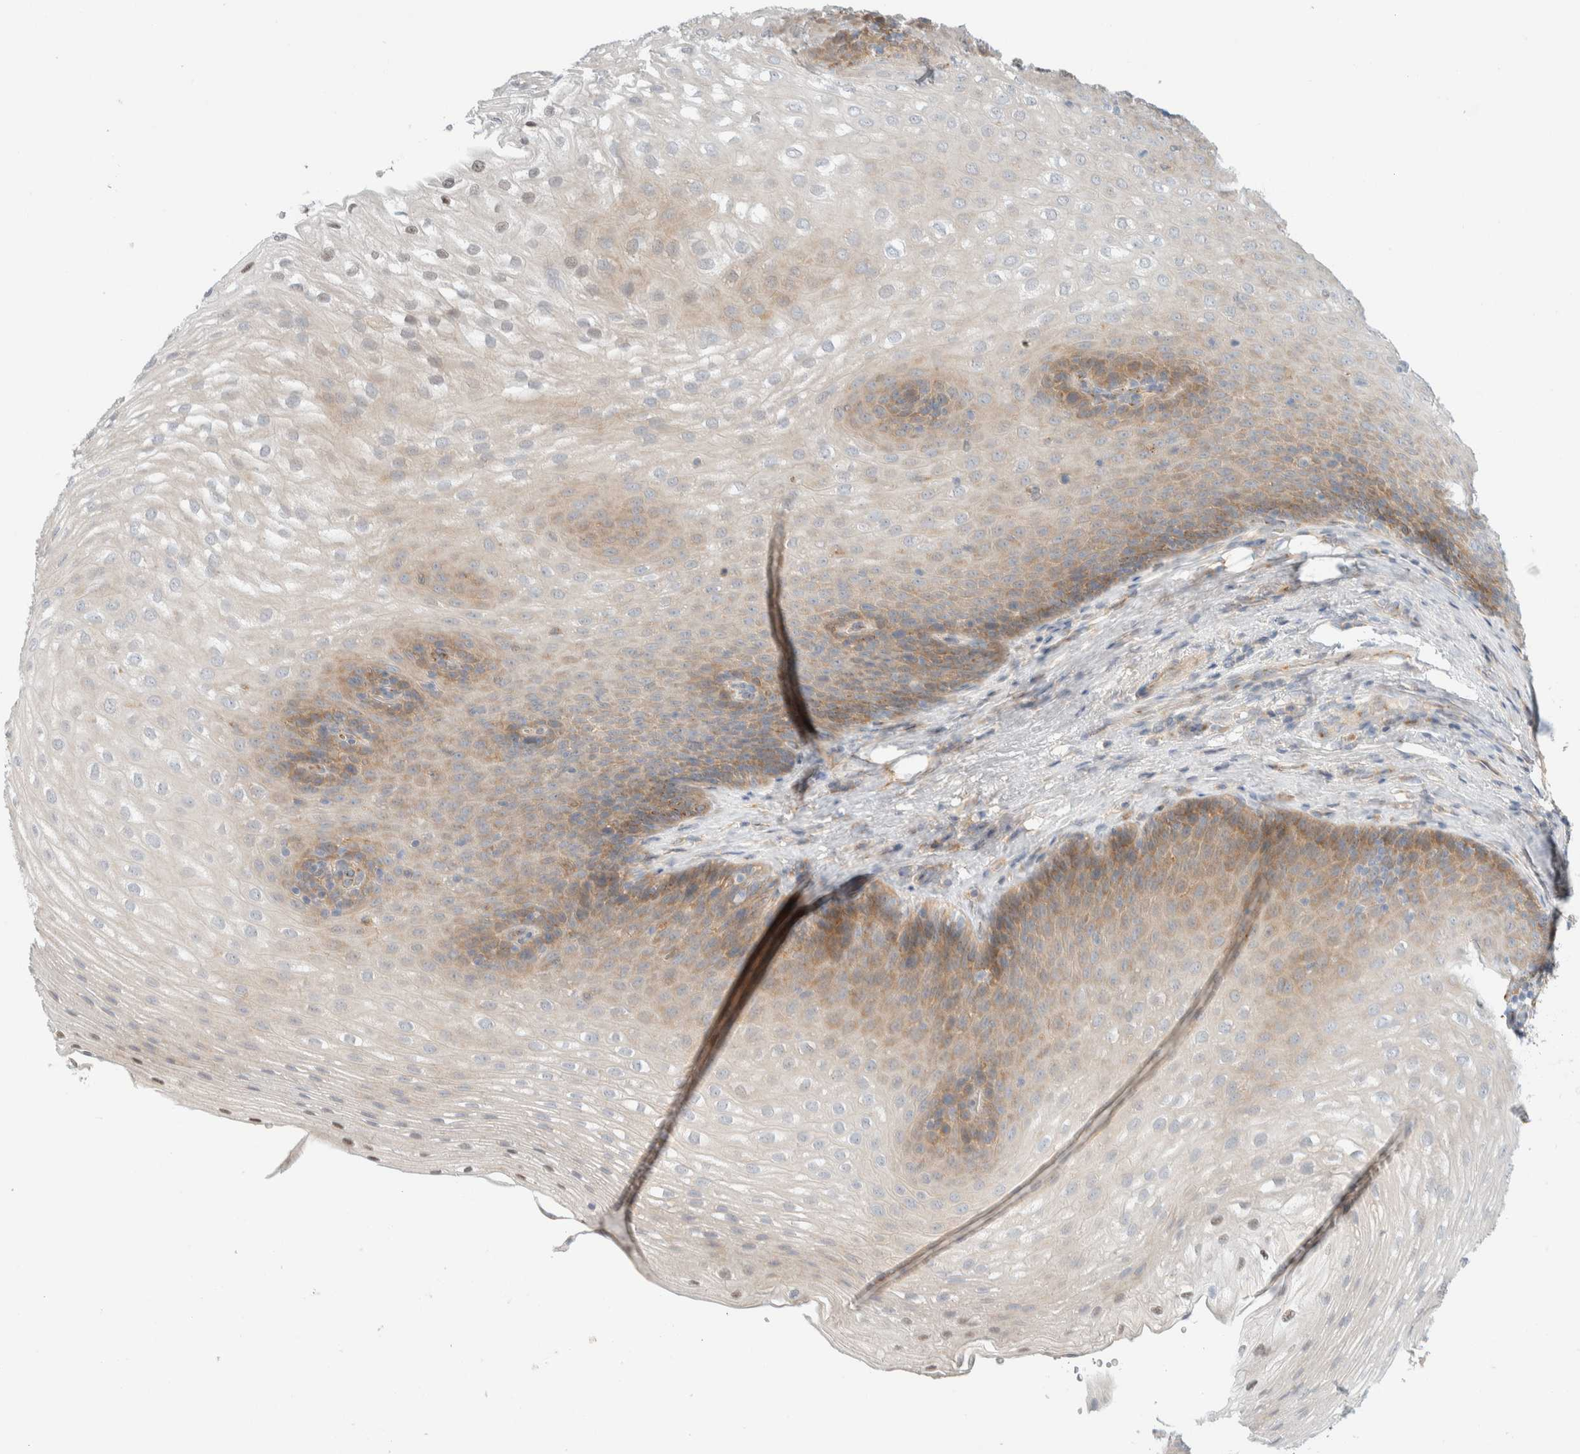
{"staining": {"intensity": "moderate", "quantity": "<25%", "location": "cytoplasmic/membranous"}, "tissue": "esophagus", "cell_type": "Squamous epithelial cells", "image_type": "normal", "snomed": [{"axis": "morphology", "description": "Normal tissue, NOS"}, {"axis": "topography", "description": "Esophagus"}], "caption": "Protein expression by immunohistochemistry reveals moderate cytoplasmic/membranous staining in about <25% of squamous epithelial cells in unremarkable esophagus. The staining was performed using DAB (3,3'-diaminobenzidine), with brown indicating positive protein expression. Nuclei are stained blue with hematoxylin.", "gene": "TMEM184B", "patient": {"sex": "female", "age": 66}}